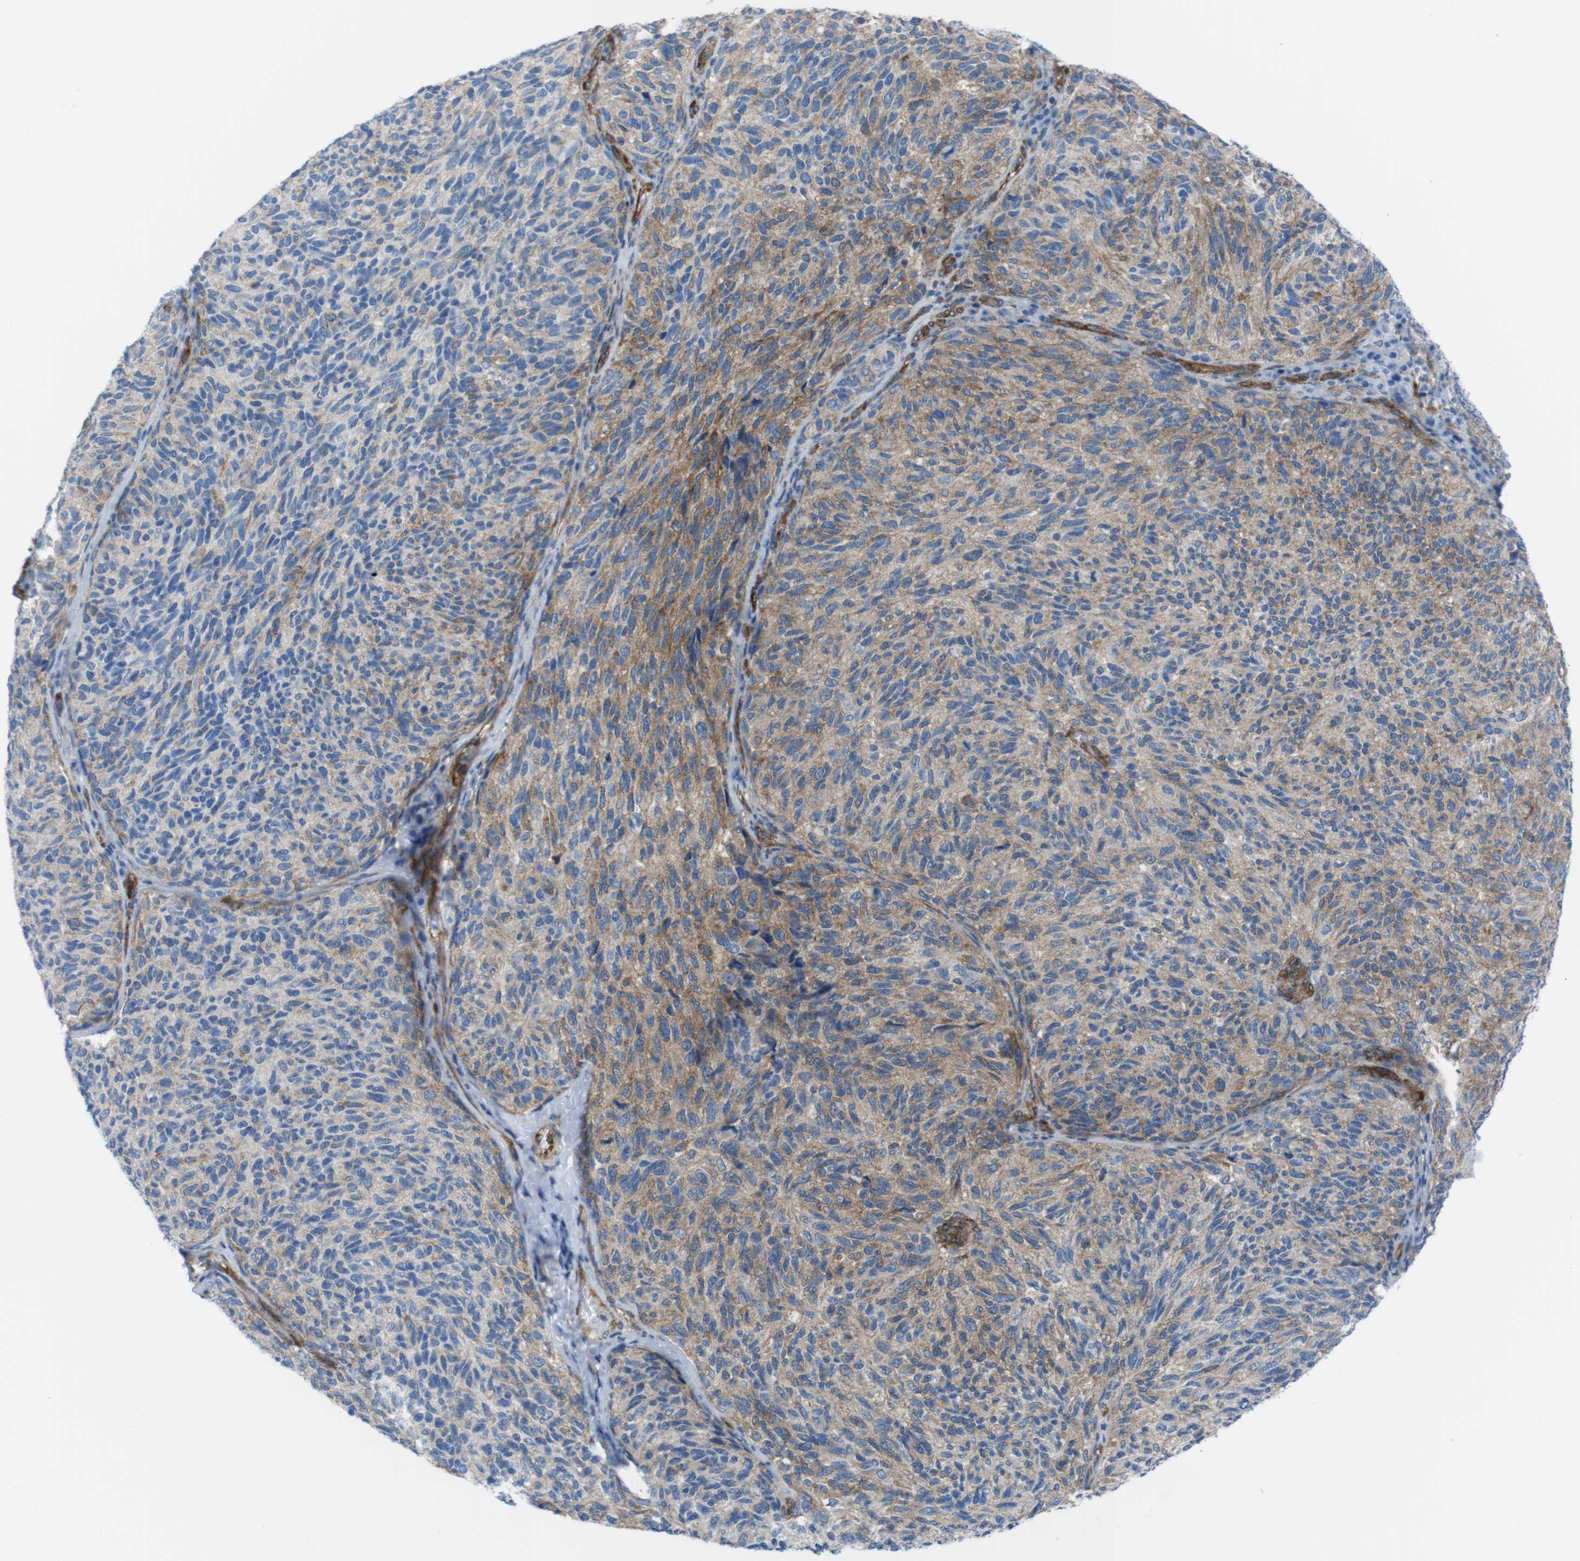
{"staining": {"intensity": "moderate", "quantity": ">75%", "location": "cytoplasmic/membranous"}, "tissue": "melanoma", "cell_type": "Tumor cells", "image_type": "cancer", "snomed": [{"axis": "morphology", "description": "Malignant melanoma, NOS"}, {"axis": "topography", "description": "Skin"}], "caption": "The photomicrograph demonstrates staining of melanoma, revealing moderate cytoplasmic/membranous protein positivity (brown color) within tumor cells.", "gene": "DIAPH2", "patient": {"sex": "female", "age": 73}}